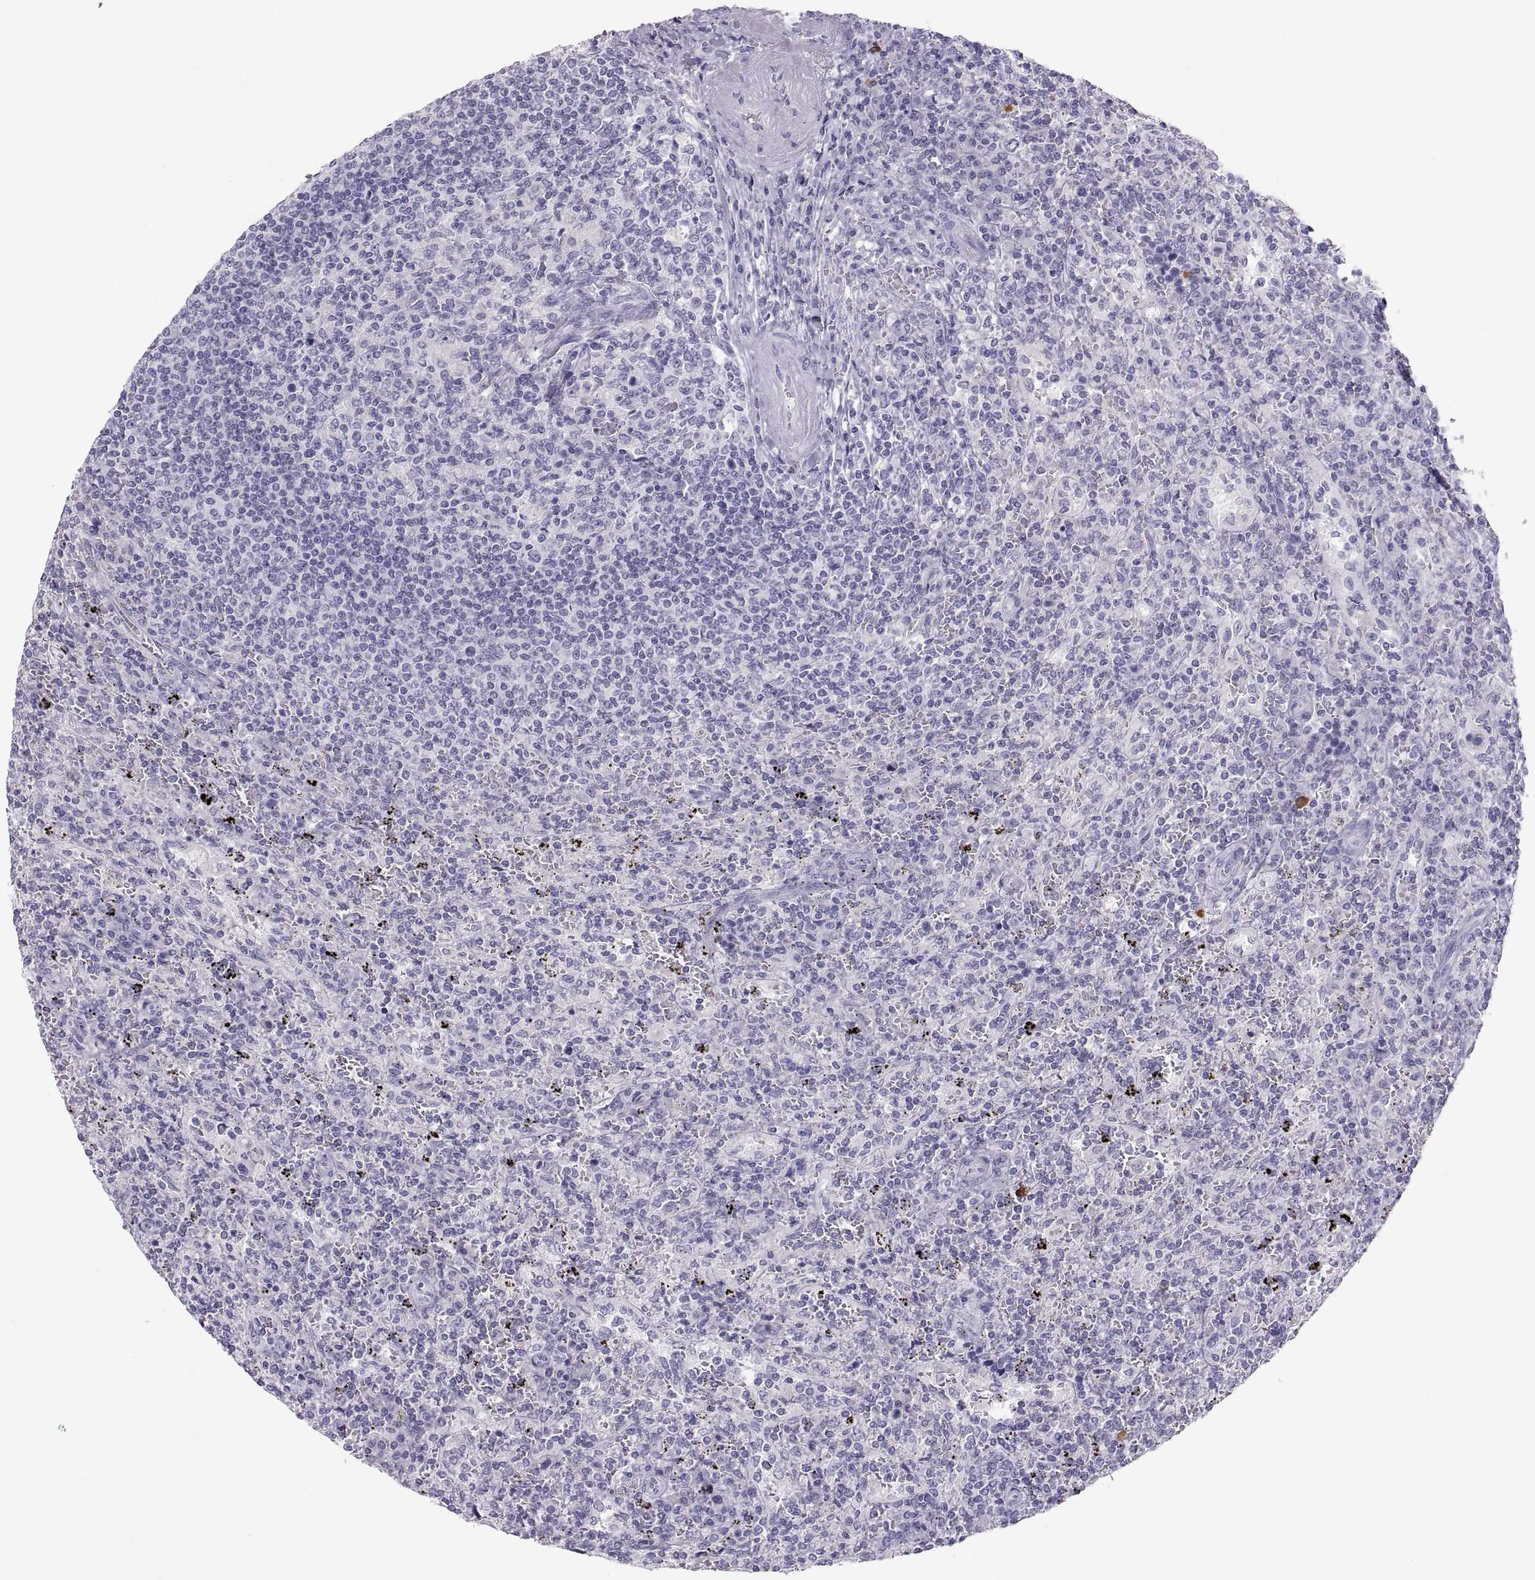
{"staining": {"intensity": "negative", "quantity": "none", "location": "none"}, "tissue": "lymphoma", "cell_type": "Tumor cells", "image_type": "cancer", "snomed": [{"axis": "morphology", "description": "Malignant lymphoma, non-Hodgkin's type, Low grade"}, {"axis": "topography", "description": "Spleen"}], "caption": "Image shows no protein staining in tumor cells of lymphoma tissue. (DAB (3,3'-diaminobenzidine) immunohistochemistry (IHC), high magnification).", "gene": "MAGEB2", "patient": {"sex": "male", "age": 62}}